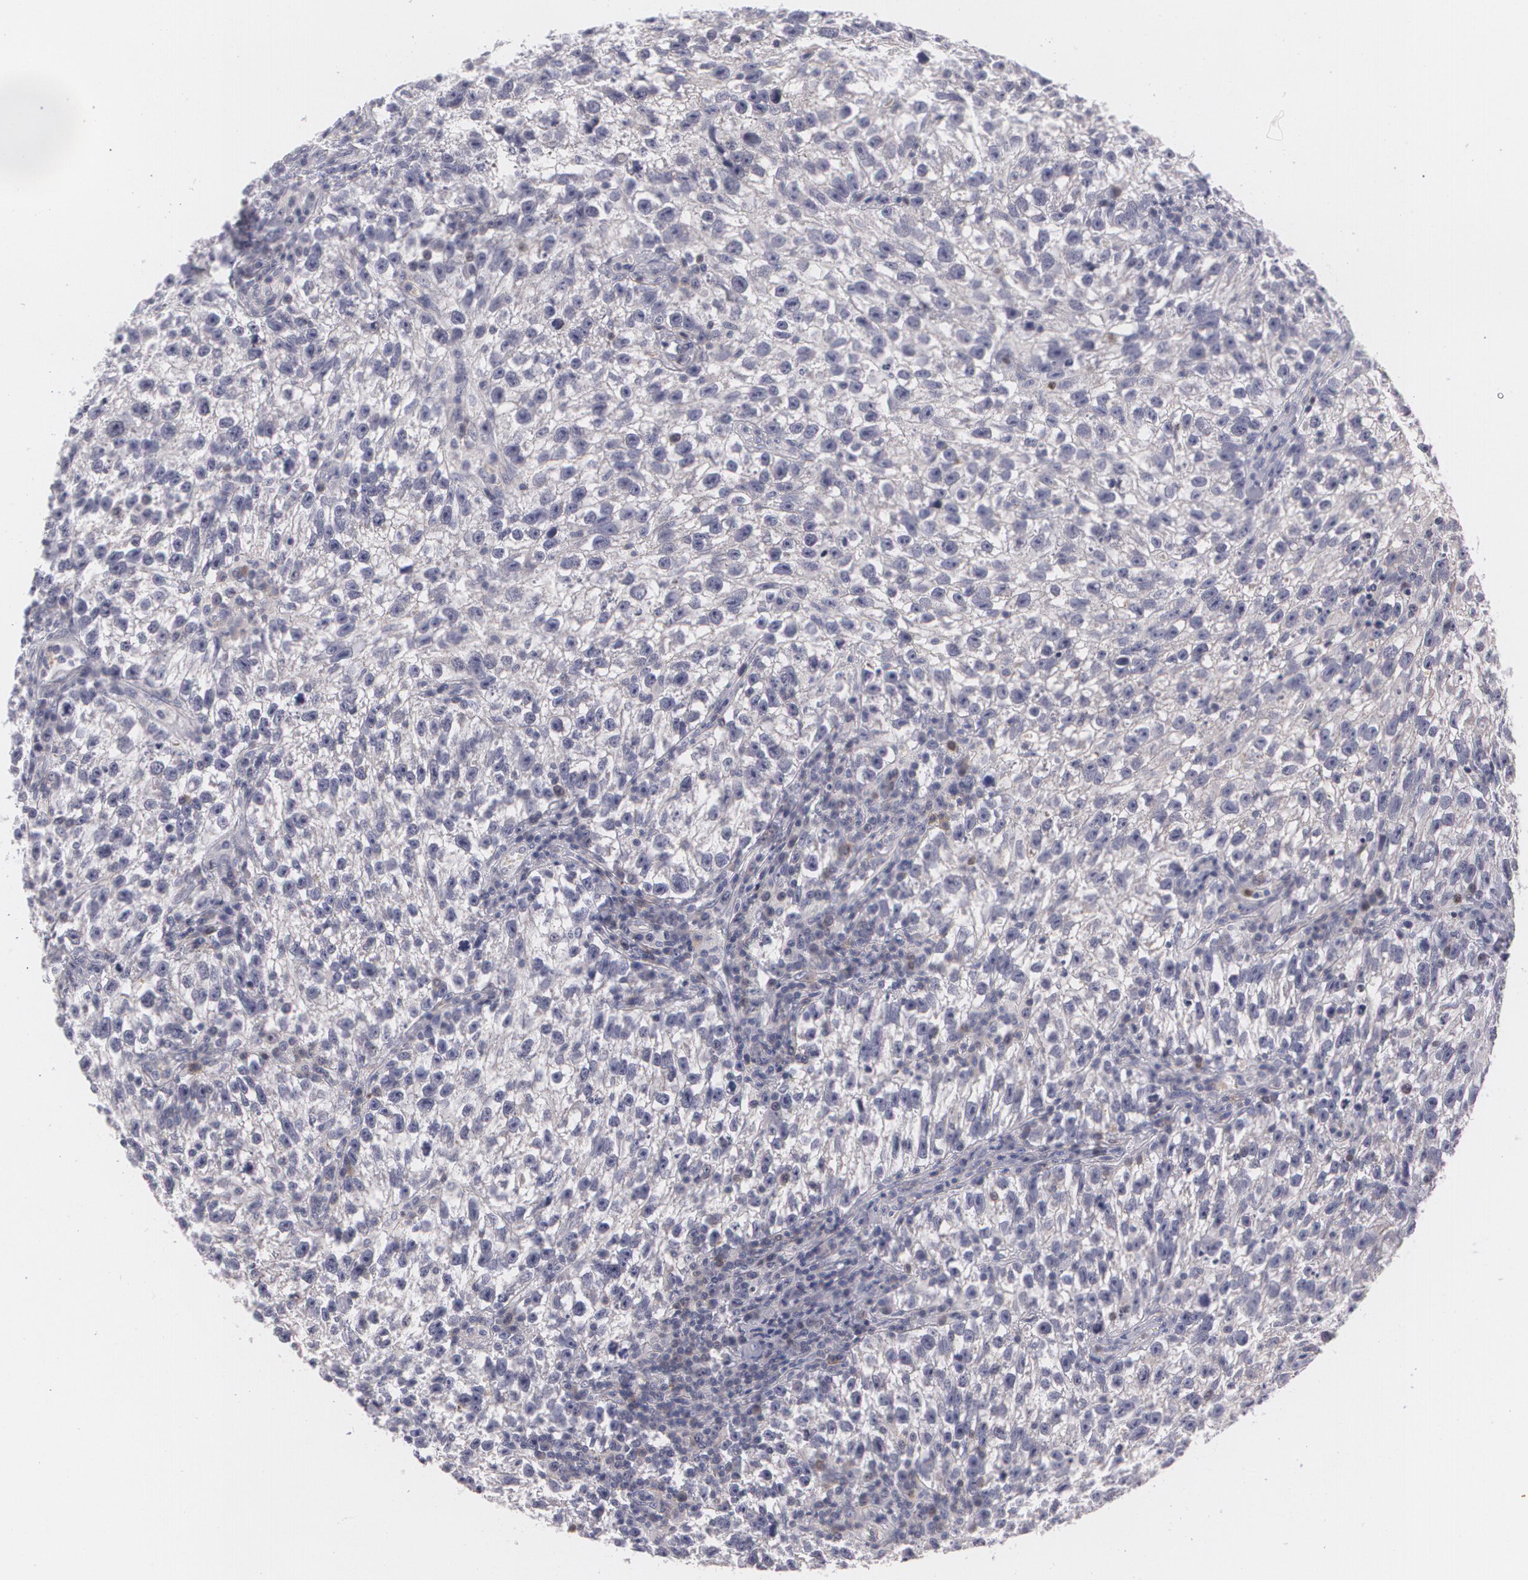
{"staining": {"intensity": "negative", "quantity": "none", "location": "none"}, "tissue": "testis cancer", "cell_type": "Tumor cells", "image_type": "cancer", "snomed": [{"axis": "morphology", "description": "Seminoma, NOS"}, {"axis": "topography", "description": "Testis"}], "caption": "Immunohistochemistry (IHC) histopathology image of human testis seminoma stained for a protein (brown), which shows no positivity in tumor cells.", "gene": "ZBTB16", "patient": {"sex": "male", "age": 38}}